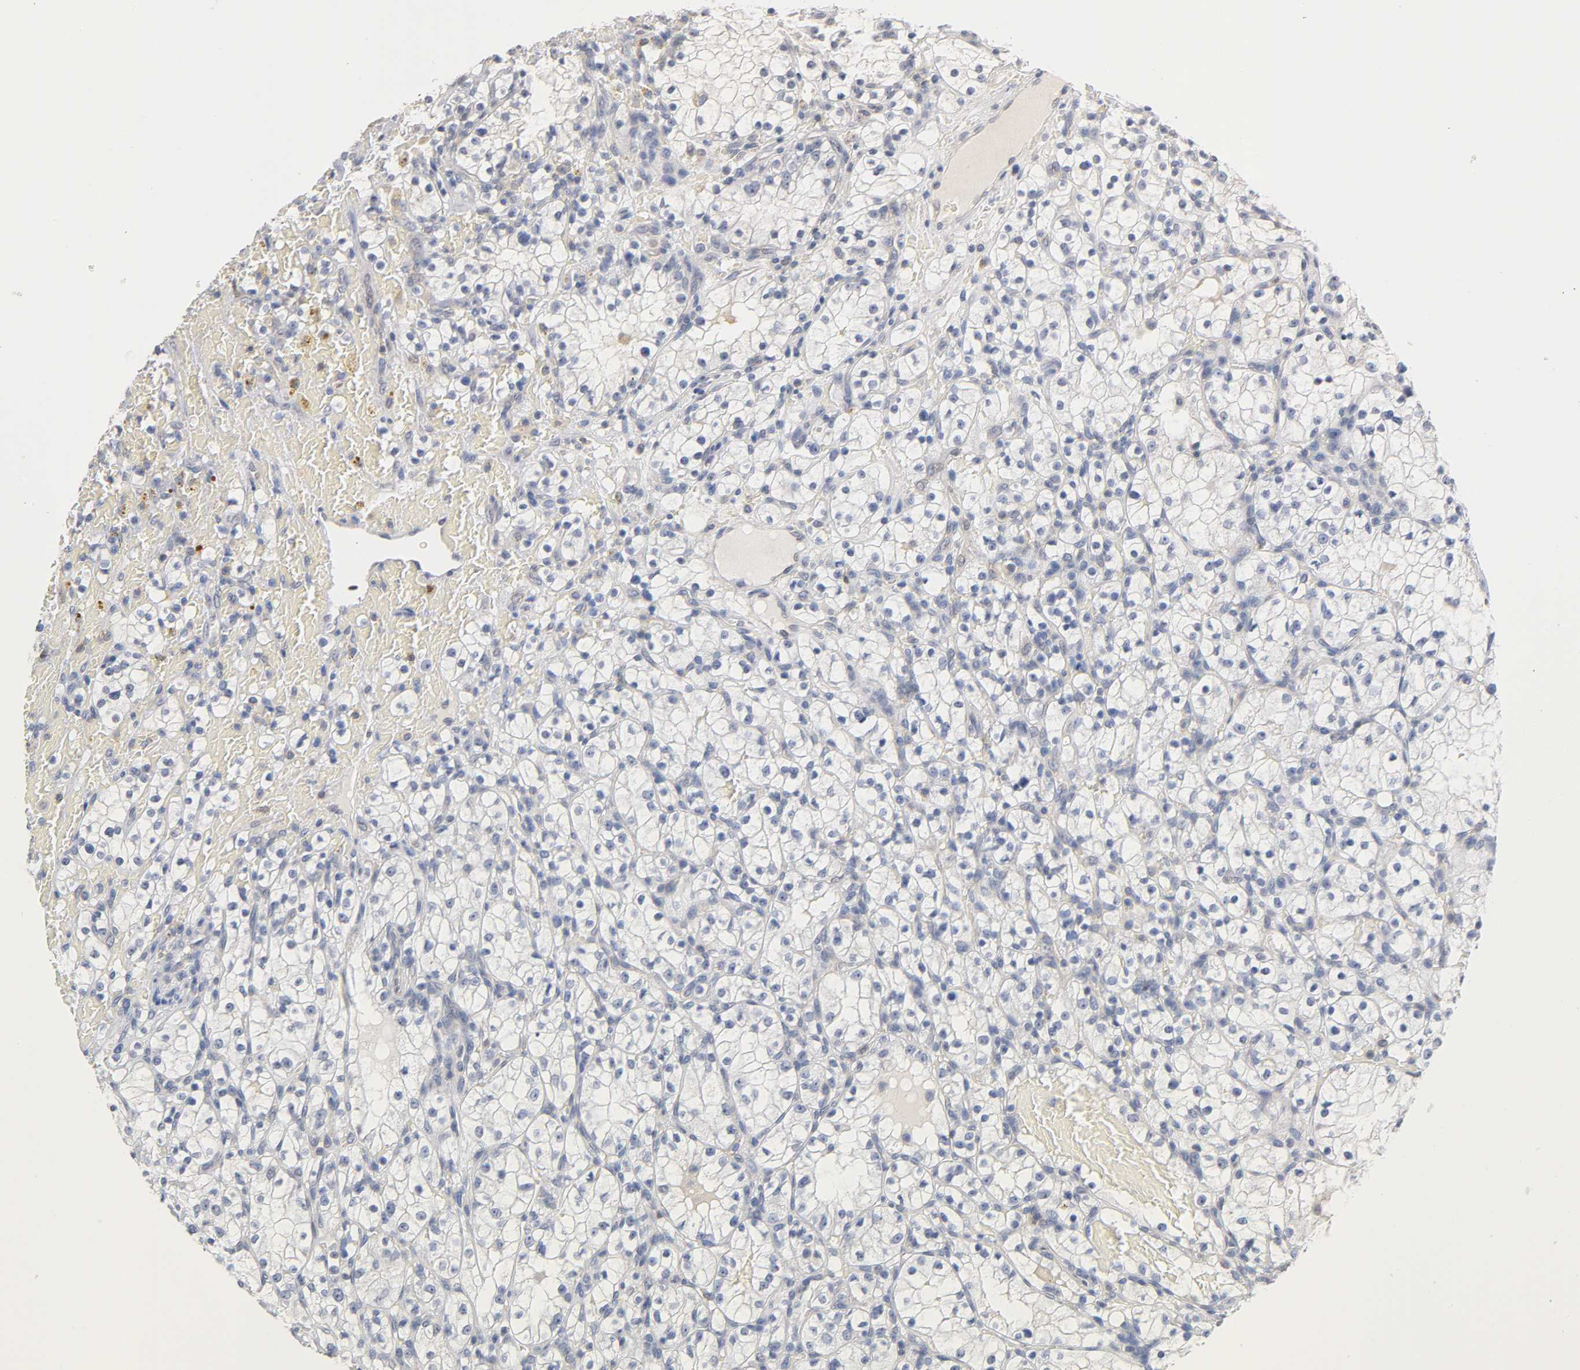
{"staining": {"intensity": "negative", "quantity": "none", "location": "none"}, "tissue": "renal cancer", "cell_type": "Tumor cells", "image_type": "cancer", "snomed": [{"axis": "morphology", "description": "Normal tissue, NOS"}, {"axis": "morphology", "description": "Adenocarcinoma, NOS"}, {"axis": "topography", "description": "Kidney"}], "caption": "Human renal cancer (adenocarcinoma) stained for a protein using immunohistochemistry (IHC) displays no staining in tumor cells.", "gene": "NFATC1", "patient": {"sex": "female", "age": 55}}